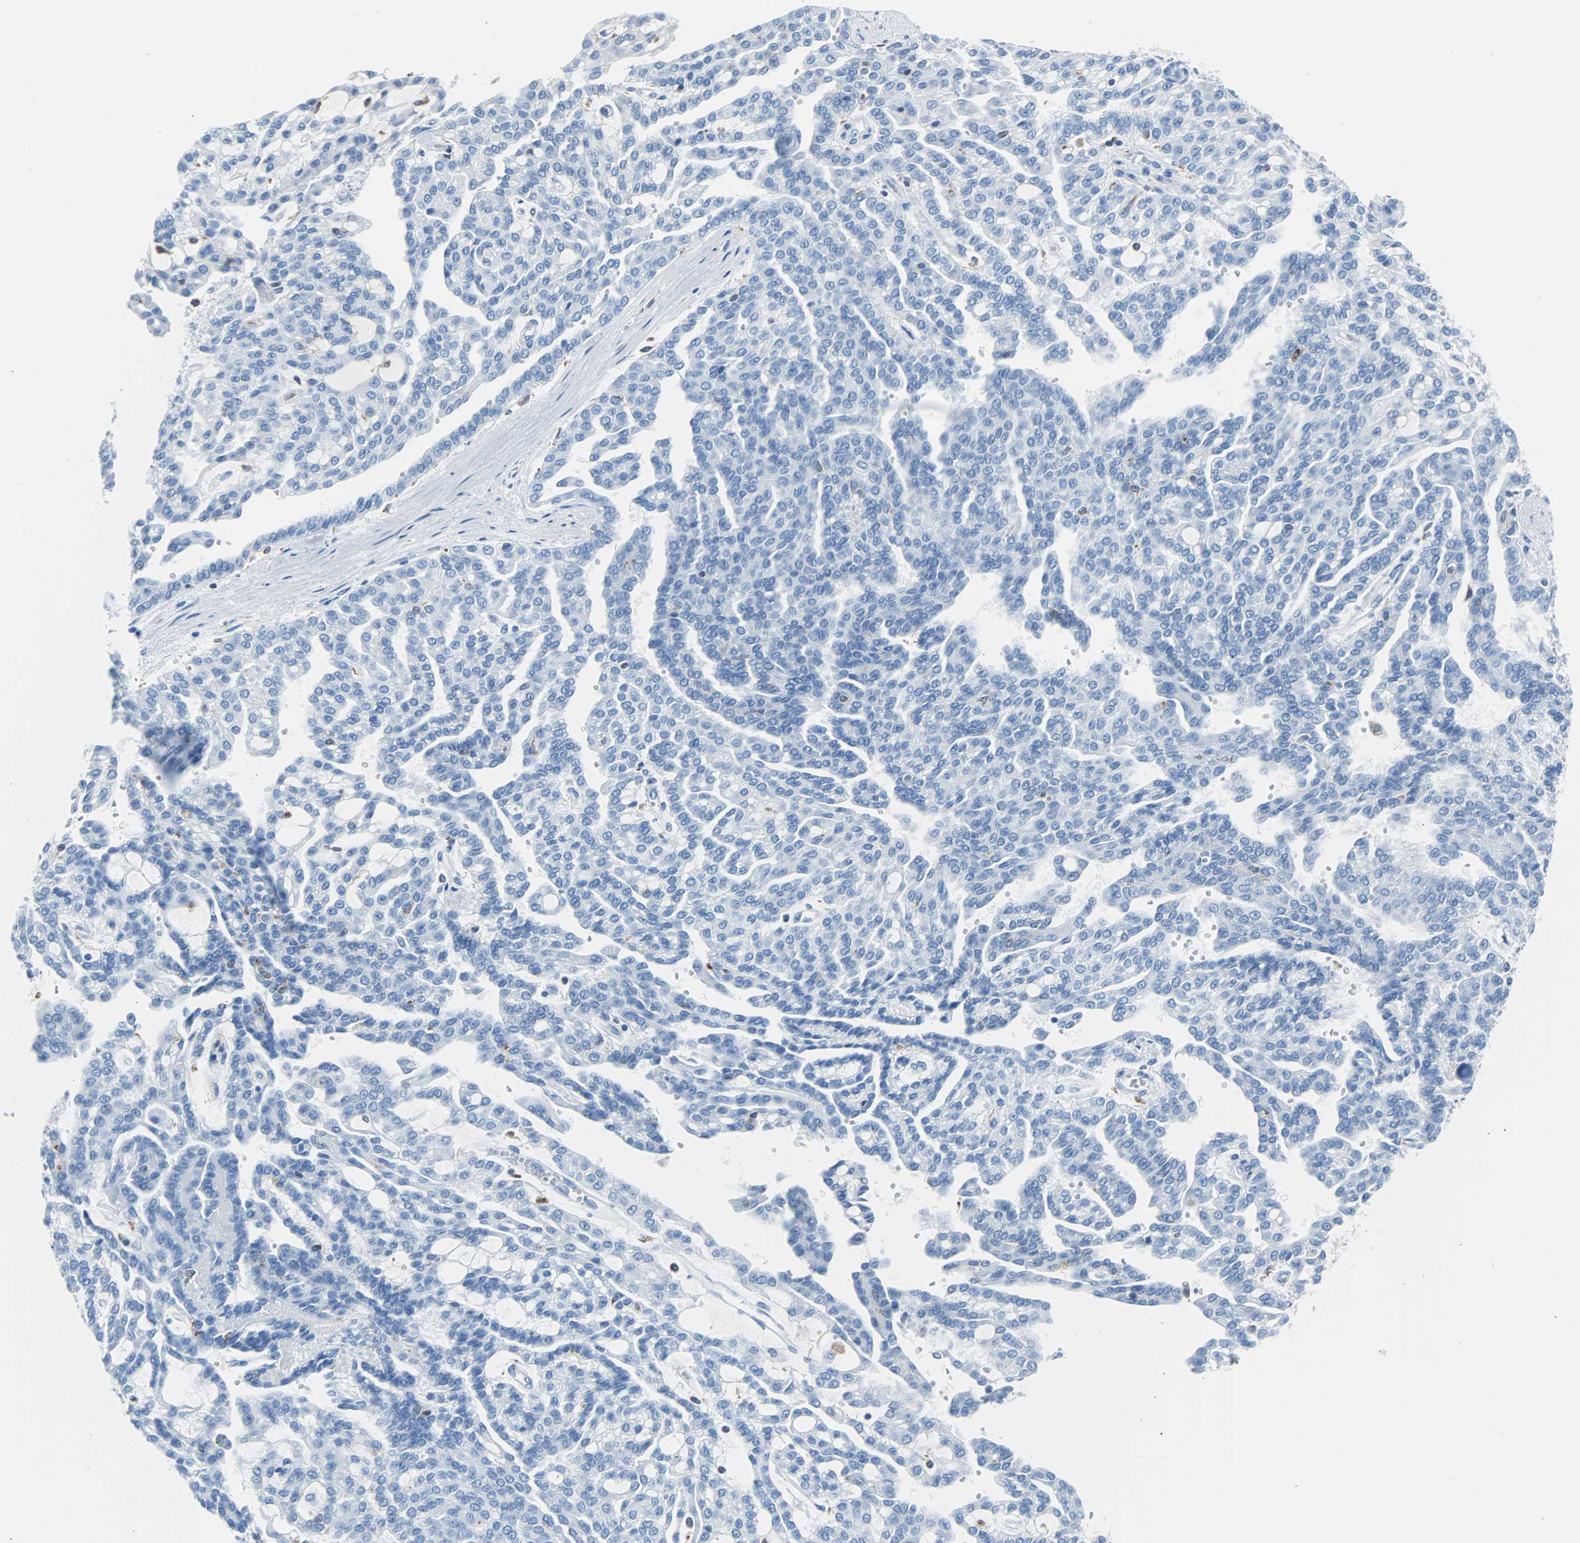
{"staining": {"intensity": "negative", "quantity": "none", "location": "none"}, "tissue": "renal cancer", "cell_type": "Tumor cells", "image_type": "cancer", "snomed": [{"axis": "morphology", "description": "Adenocarcinoma, NOS"}, {"axis": "topography", "description": "Kidney"}], "caption": "This is an immunohistochemistry (IHC) photomicrograph of renal adenocarcinoma. There is no positivity in tumor cells.", "gene": "SYK", "patient": {"sex": "male", "age": 63}}